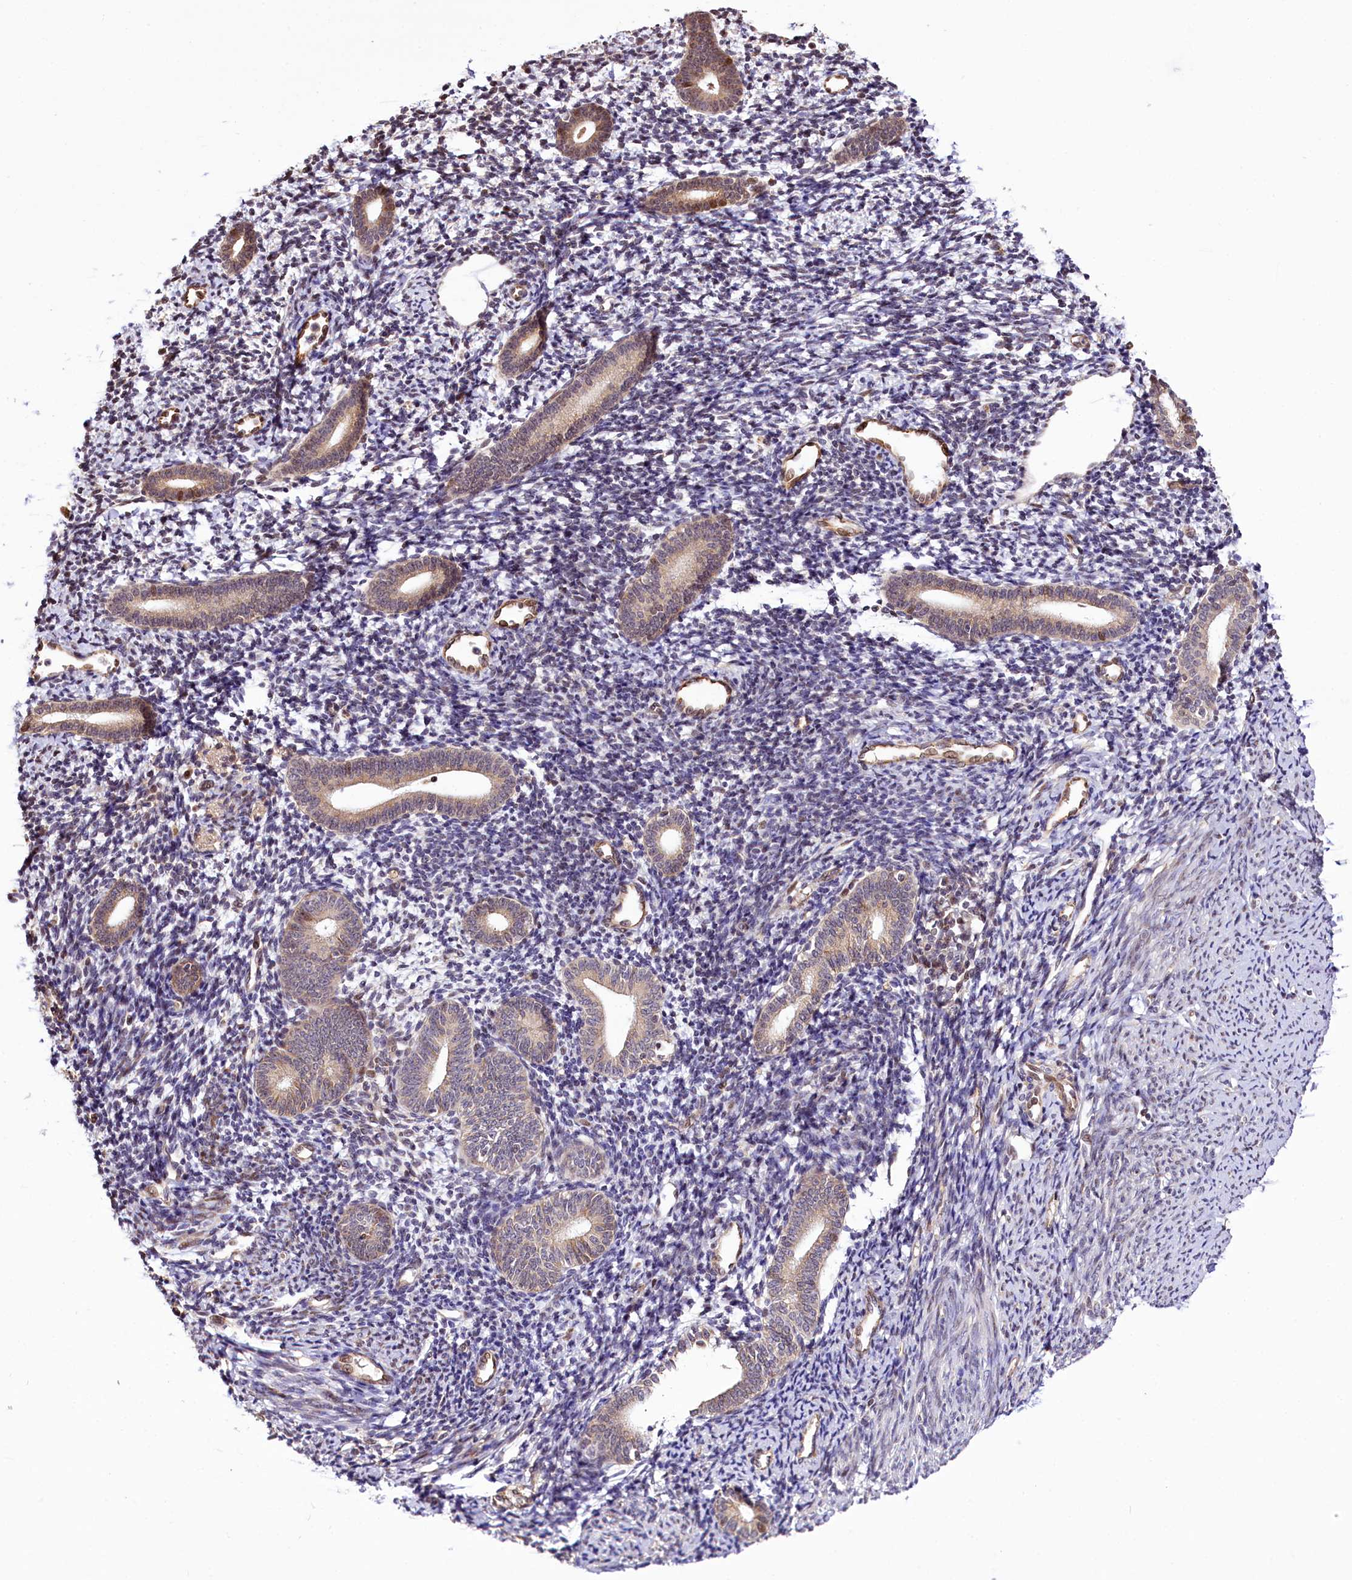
{"staining": {"intensity": "weak", "quantity": "<25%", "location": "cytoplasmic/membranous"}, "tissue": "endometrium", "cell_type": "Cells in endometrial stroma", "image_type": "normal", "snomed": [{"axis": "morphology", "description": "Normal tissue, NOS"}, {"axis": "topography", "description": "Endometrium"}], "caption": "A histopathology image of human endometrium is negative for staining in cells in endometrial stroma. The staining is performed using DAB brown chromogen with nuclei counter-stained in using hematoxylin.", "gene": "CUTC", "patient": {"sex": "female", "age": 56}}